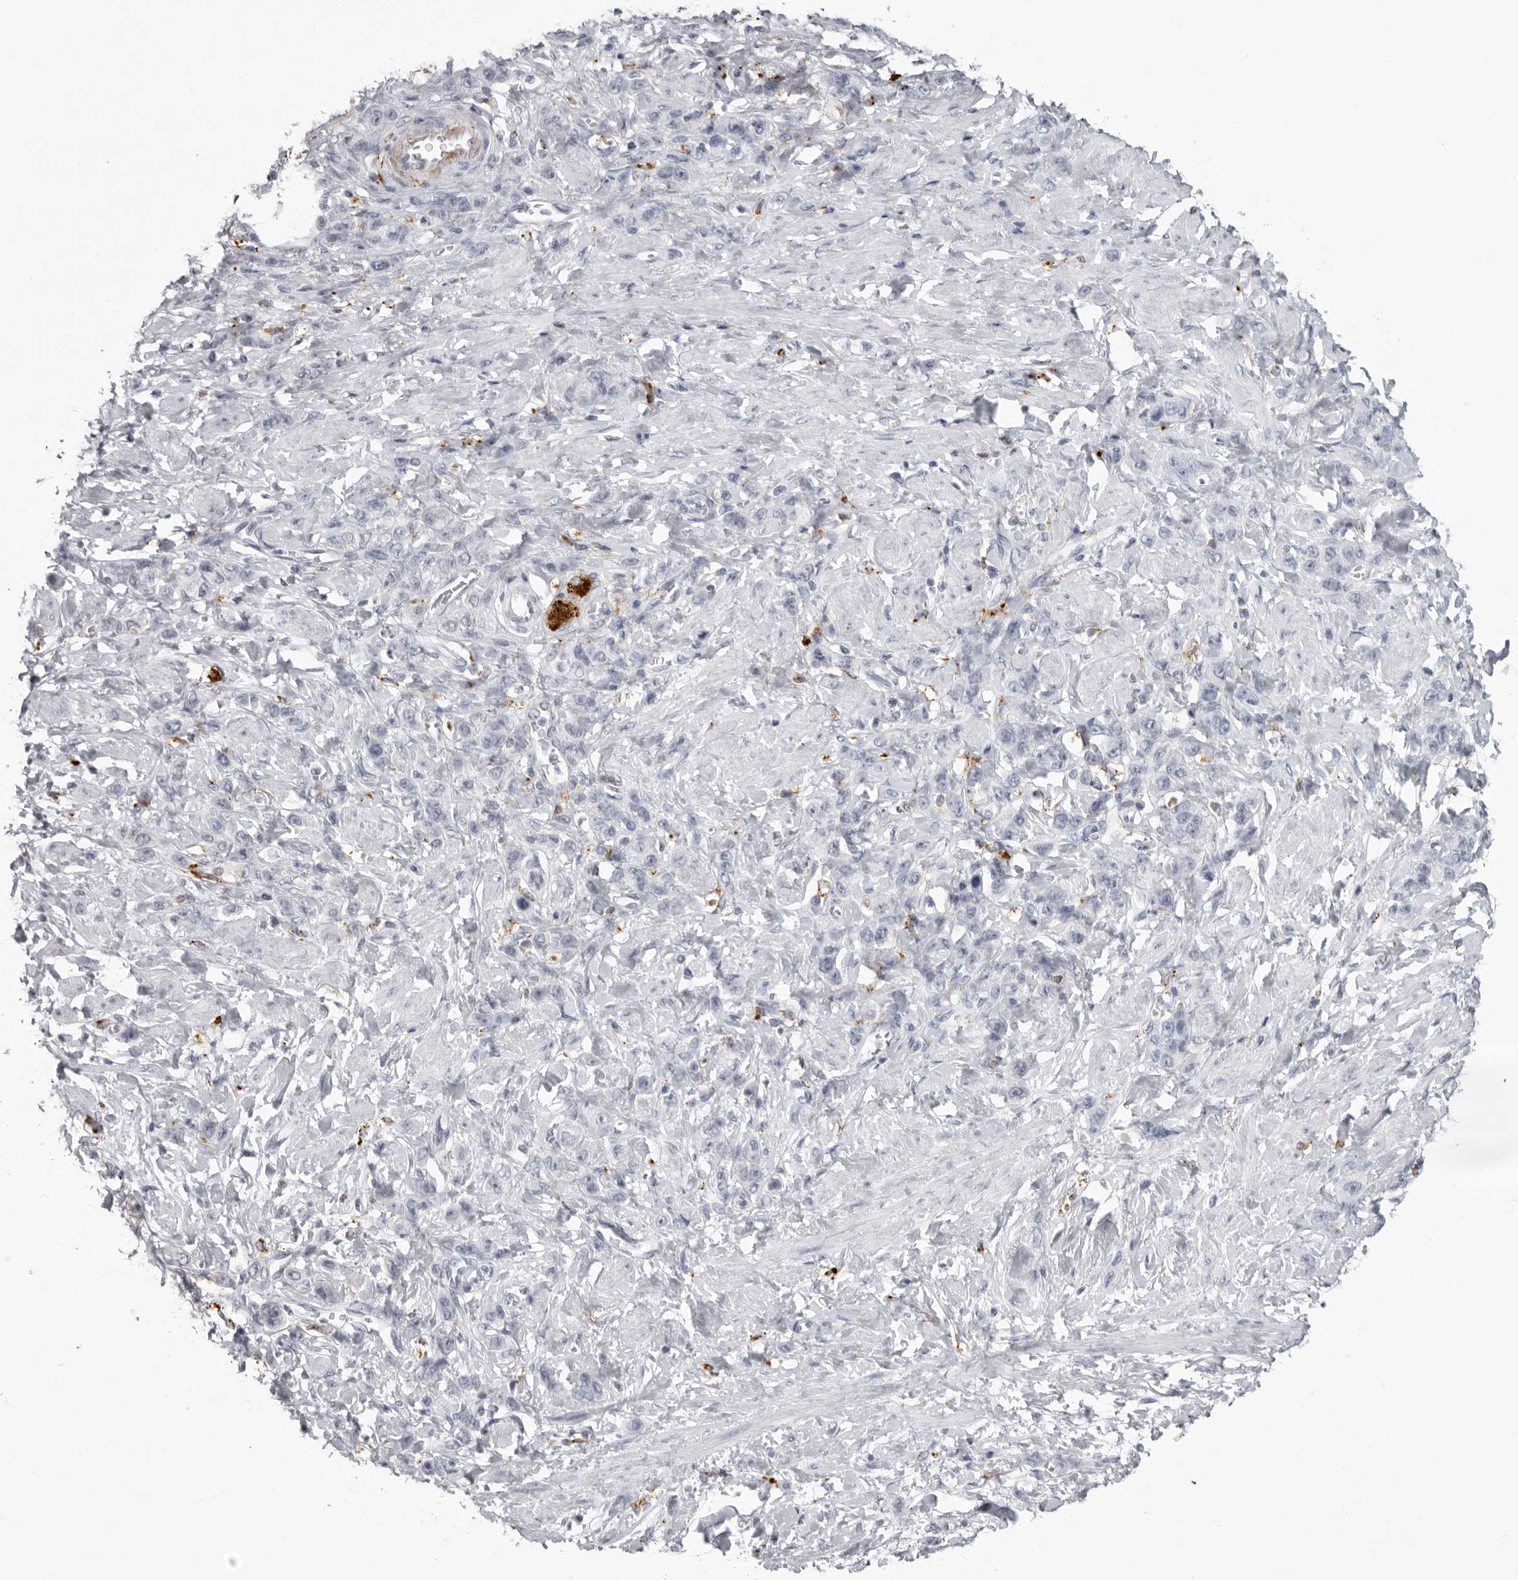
{"staining": {"intensity": "negative", "quantity": "none", "location": "none"}, "tissue": "stomach cancer", "cell_type": "Tumor cells", "image_type": "cancer", "snomed": [{"axis": "morphology", "description": "Adenocarcinoma, NOS"}, {"axis": "topography", "description": "Stomach"}], "caption": "This is an immunohistochemistry photomicrograph of human stomach adenocarcinoma. There is no expression in tumor cells.", "gene": "IL25", "patient": {"sex": "male", "age": 82}}